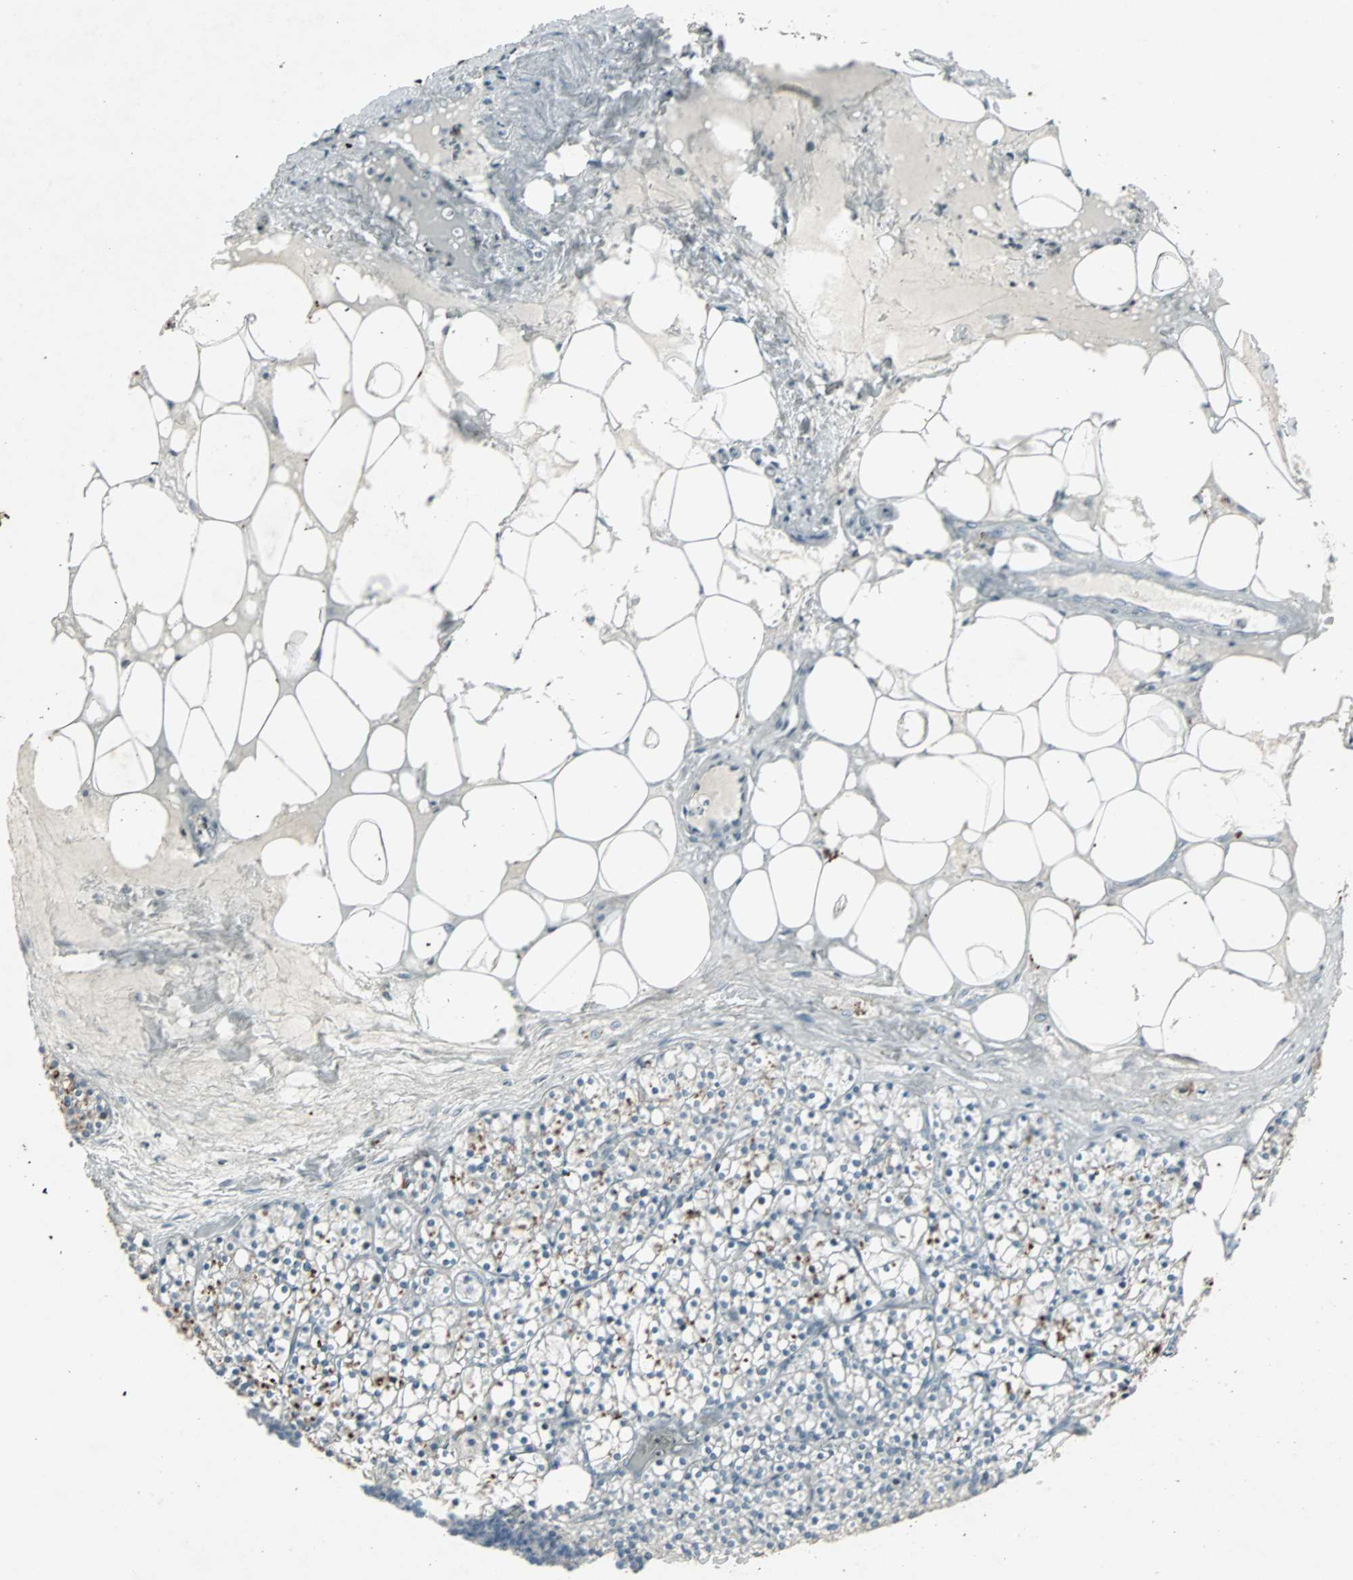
{"staining": {"intensity": "moderate", "quantity": "<25%", "location": "cytoplasmic/membranous"}, "tissue": "parathyroid gland", "cell_type": "Glandular cells", "image_type": "normal", "snomed": [{"axis": "morphology", "description": "Normal tissue, NOS"}, {"axis": "topography", "description": "Parathyroid gland"}], "caption": "Immunohistochemistry staining of benign parathyroid gland, which shows low levels of moderate cytoplasmic/membranous staining in approximately <25% of glandular cells indicating moderate cytoplasmic/membranous protein expression. The staining was performed using DAB (3,3'-diaminobenzidine) (brown) for protein detection and nuclei were counterstained in hematoxylin (blue).", "gene": "LANCL3", "patient": {"sex": "female", "age": 63}}